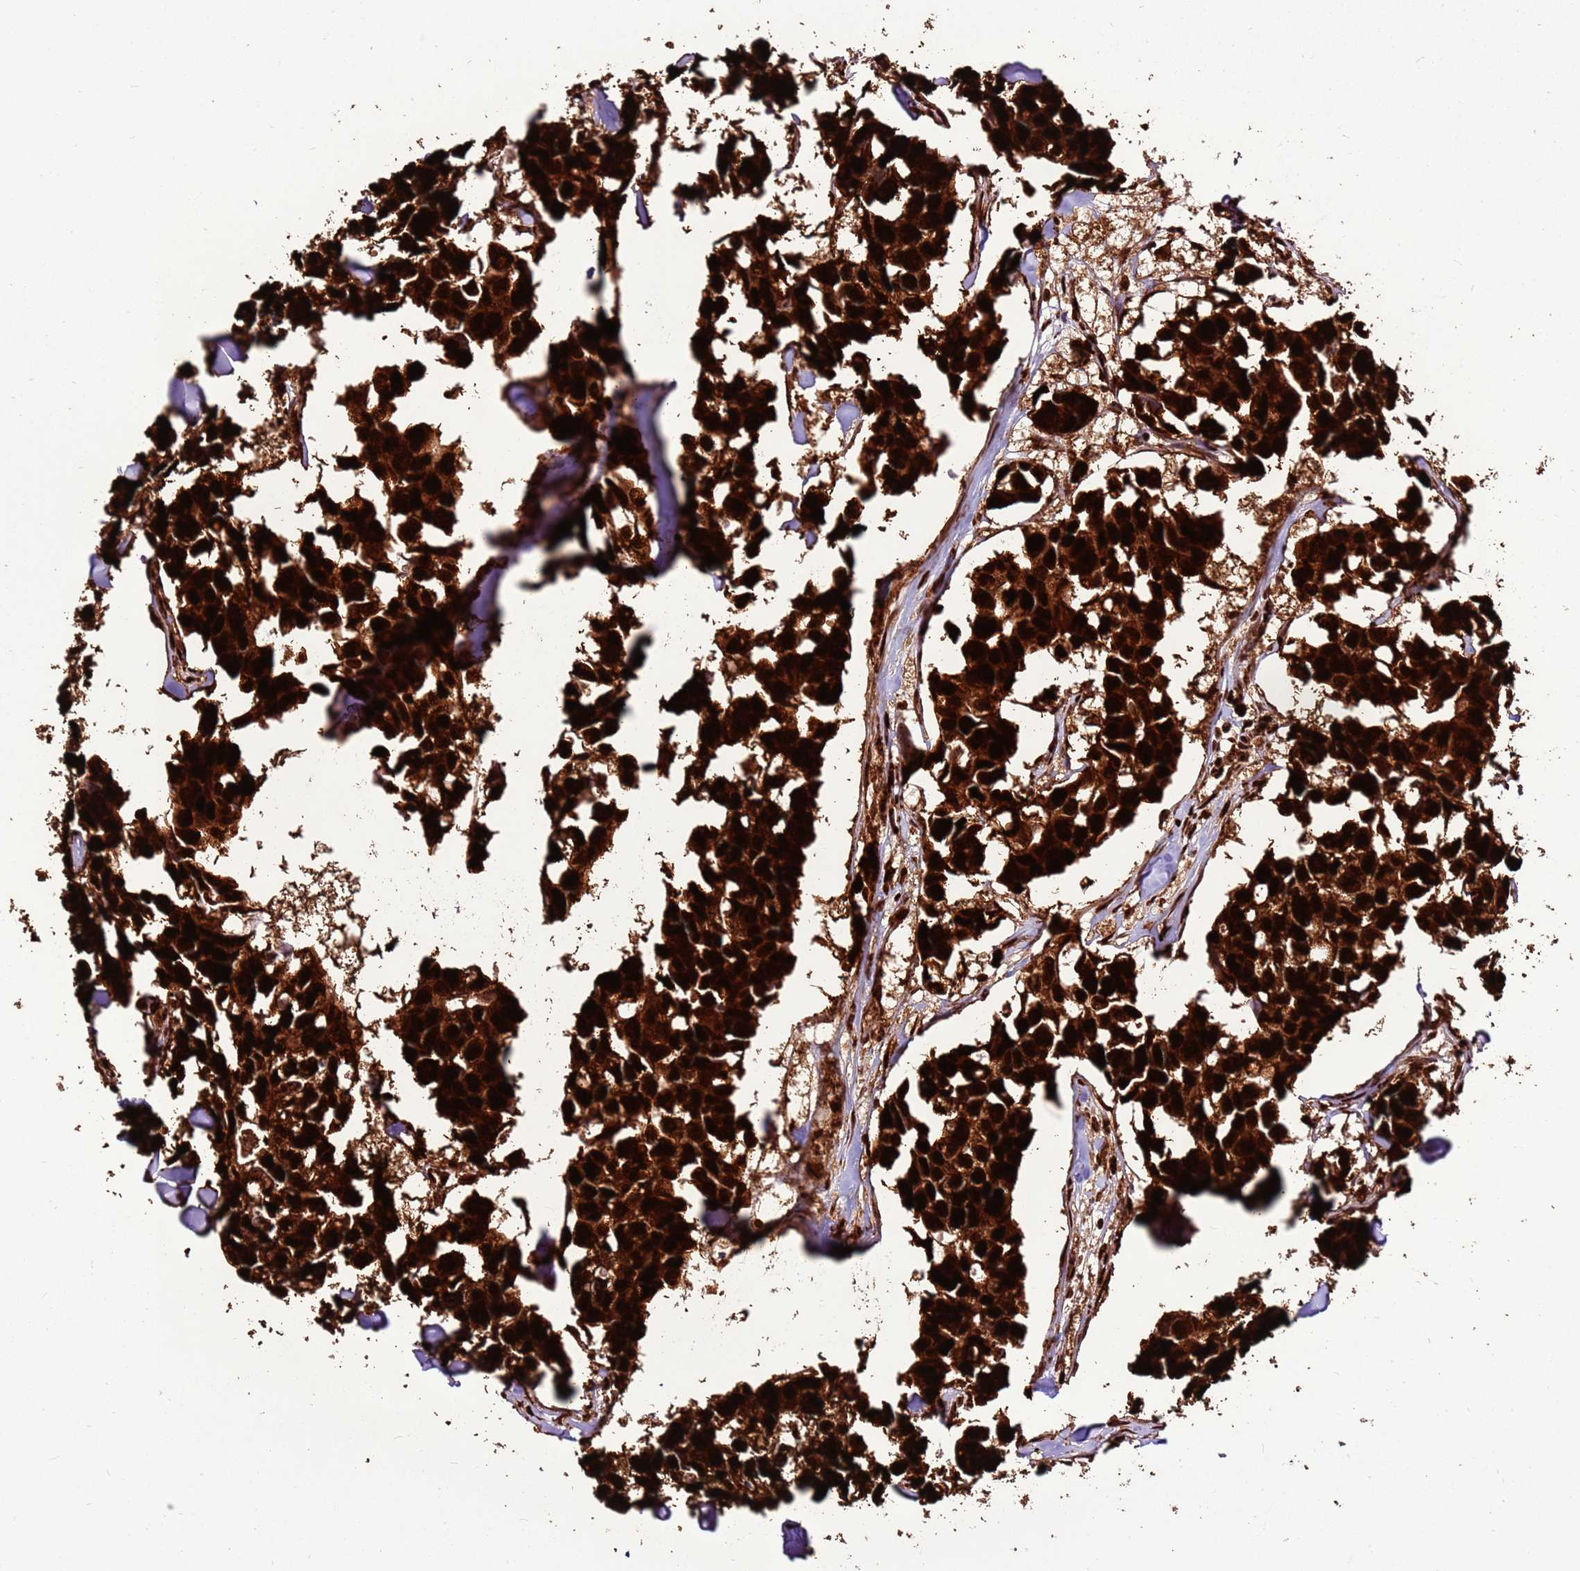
{"staining": {"intensity": "strong", "quantity": ">75%", "location": "nuclear"}, "tissue": "breast cancer", "cell_type": "Tumor cells", "image_type": "cancer", "snomed": [{"axis": "morphology", "description": "Duct carcinoma"}, {"axis": "topography", "description": "Breast"}], "caption": "Protein expression analysis of human intraductal carcinoma (breast) reveals strong nuclear staining in about >75% of tumor cells. The staining was performed using DAB (3,3'-diaminobenzidine) to visualize the protein expression in brown, while the nuclei were stained in blue with hematoxylin (Magnification: 20x).", "gene": "HNRNPAB", "patient": {"sex": "female", "age": 83}}